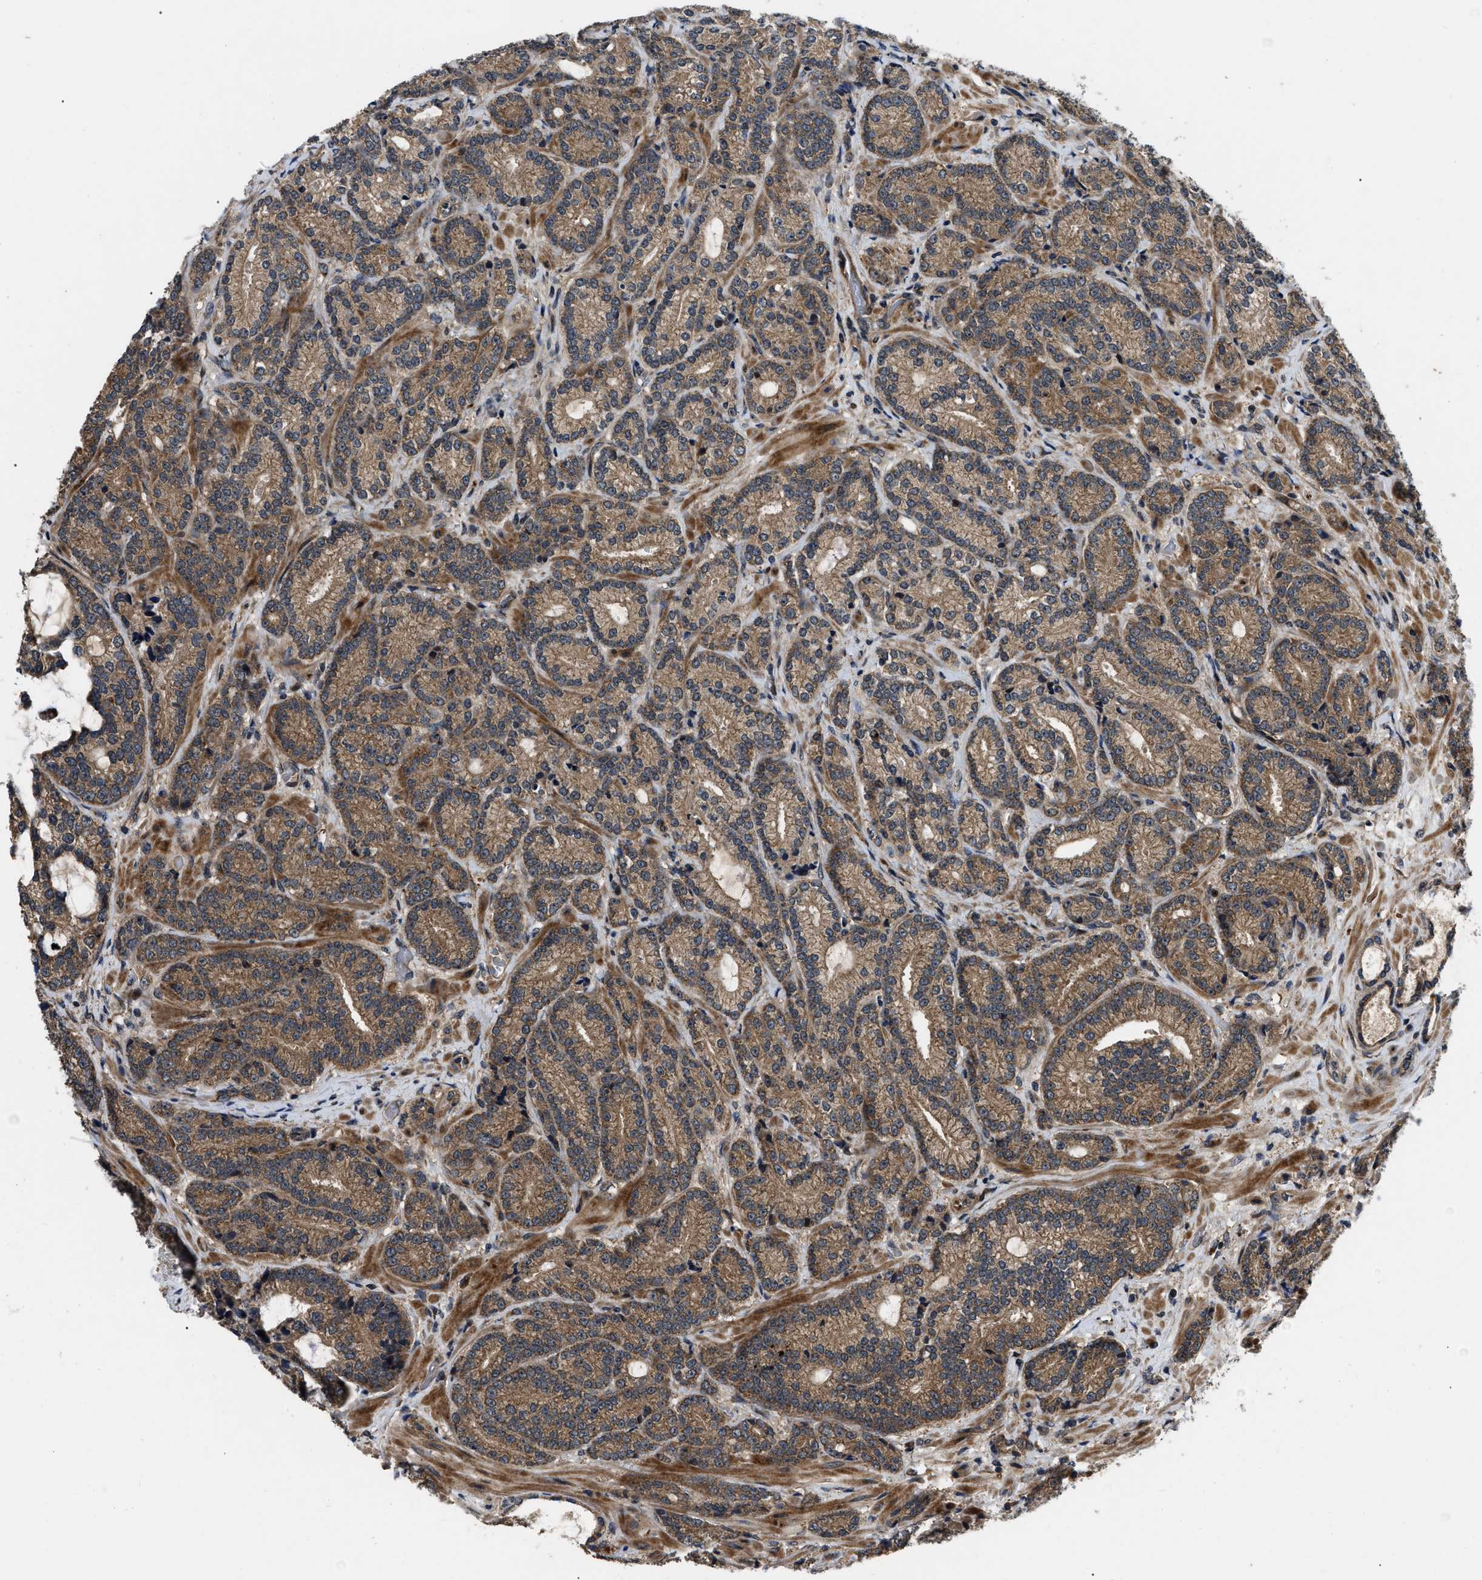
{"staining": {"intensity": "moderate", "quantity": ">75%", "location": "cytoplasmic/membranous"}, "tissue": "prostate cancer", "cell_type": "Tumor cells", "image_type": "cancer", "snomed": [{"axis": "morphology", "description": "Adenocarcinoma, High grade"}, {"axis": "topography", "description": "Prostate"}], "caption": "Prostate adenocarcinoma (high-grade) stained with DAB IHC exhibits medium levels of moderate cytoplasmic/membranous expression in approximately >75% of tumor cells.", "gene": "PPWD1", "patient": {"sex": "male", "age": 61}}